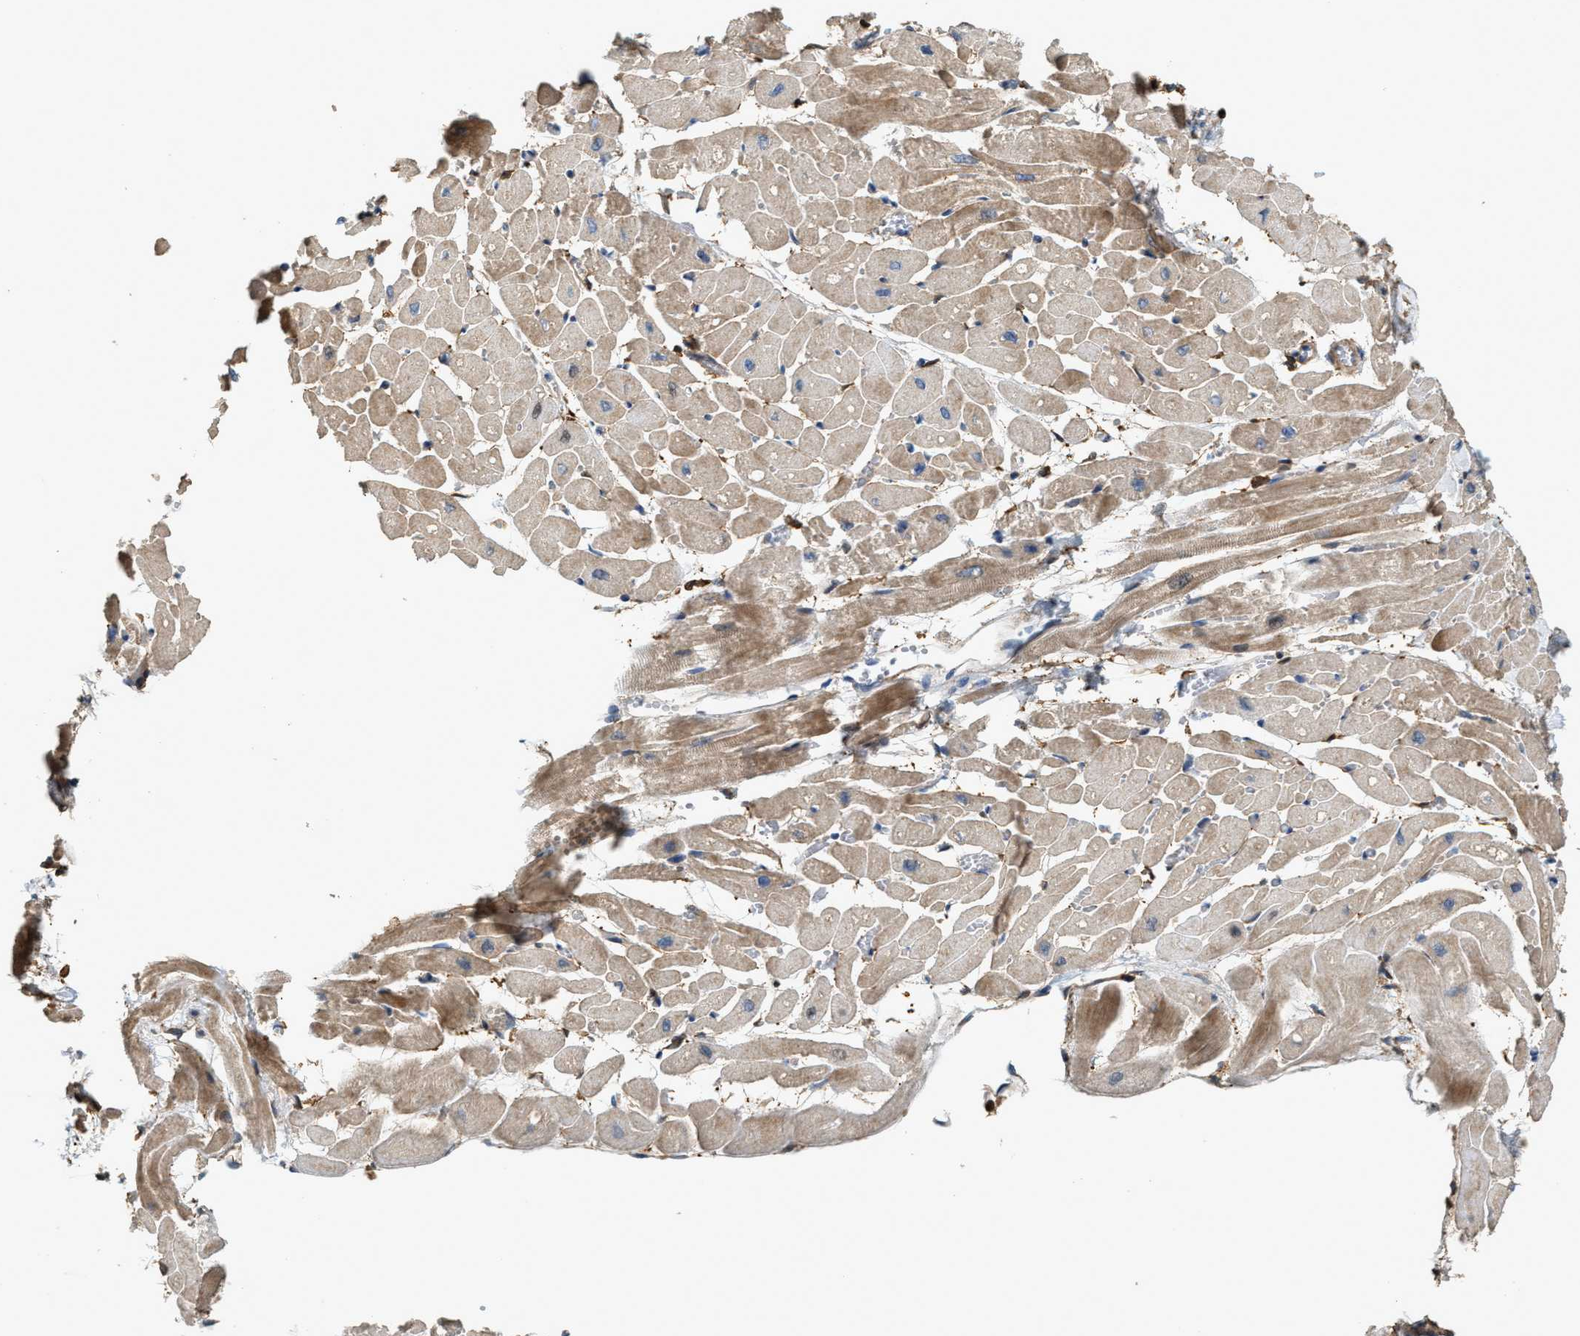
{"staining": {"intensity": "weak", "quantity": ">75%", "location": "cytoplasmic/membranous"}, "tissue": "heart muscle", "cell_type": "Cardiomyocytes", "image_type": "normal", "snomed": [{"axis": "morphology", "description": "Normal tissue, NOS"}, {"axis": "topography", "description": "Heart"}], "caption": "DAB immunohistochemical staining of unremarkable heart muscle demonstrates weak cytoplasmic/membranous protein positivity in approximately >75% of cardiomyocytes. Ihc stains the protein of interest in brown and the nuclei are stained blue.", "gene": "SERPINB5", "patient": {"sex": "male", "age": 45}}